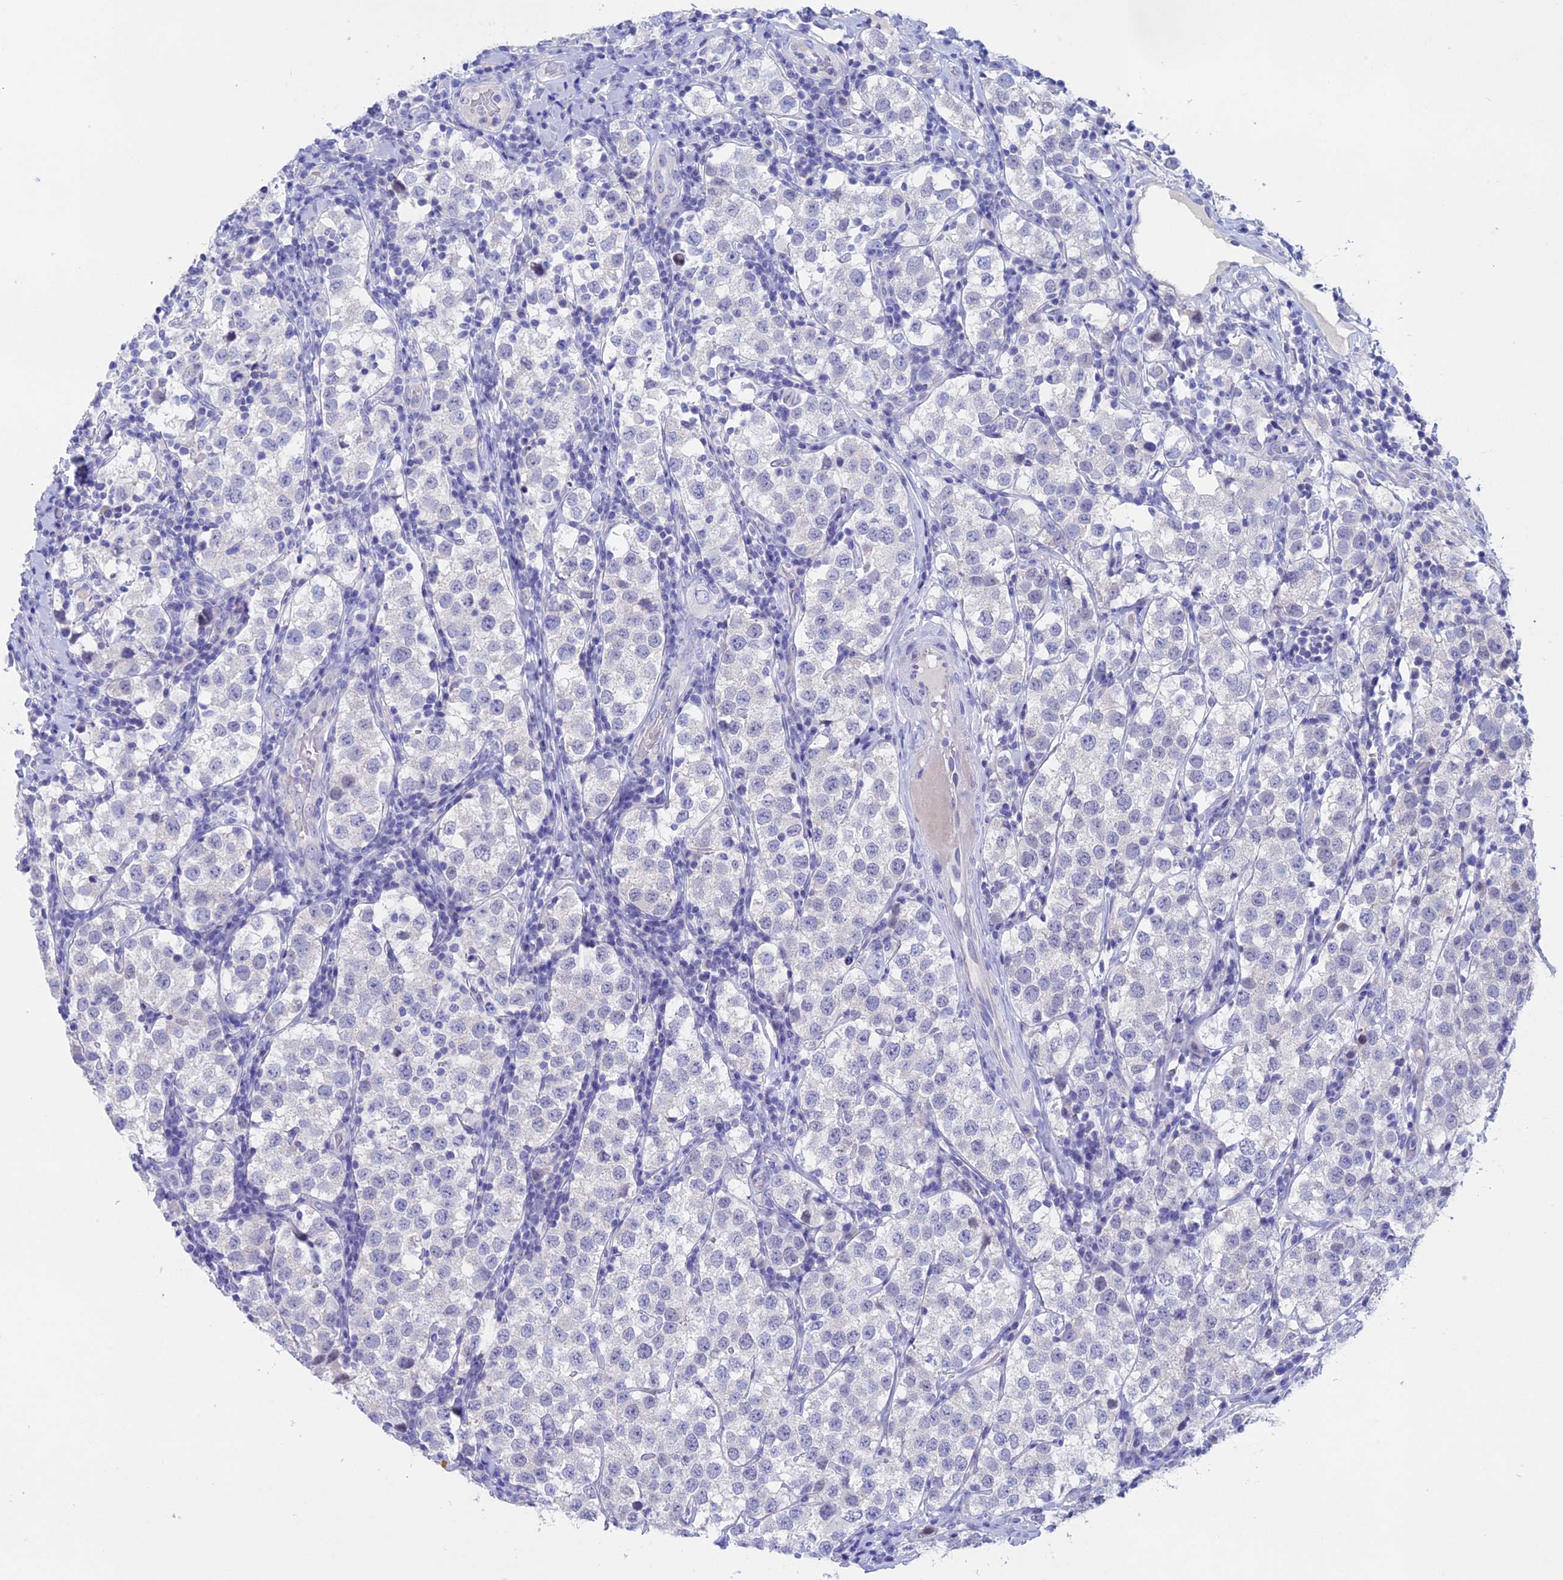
{"staining": {"intensity": "negative", "quantity": "none", "location": "none"}, "tissue": "testis cancer", "cell_type": "Tumor cells", "image_type": "cancer", "snomed": [{"axis": "morphology", "description": "Seminoma, NOS"}, {"axis": "topography", "description": "Testis"}], "caption": "DAB immunohistochemical staining of testis seminoma shows no significant staining in tumor cells.", "gene": "BTBD19", "patient": {"sex": "male", "age": 34}}